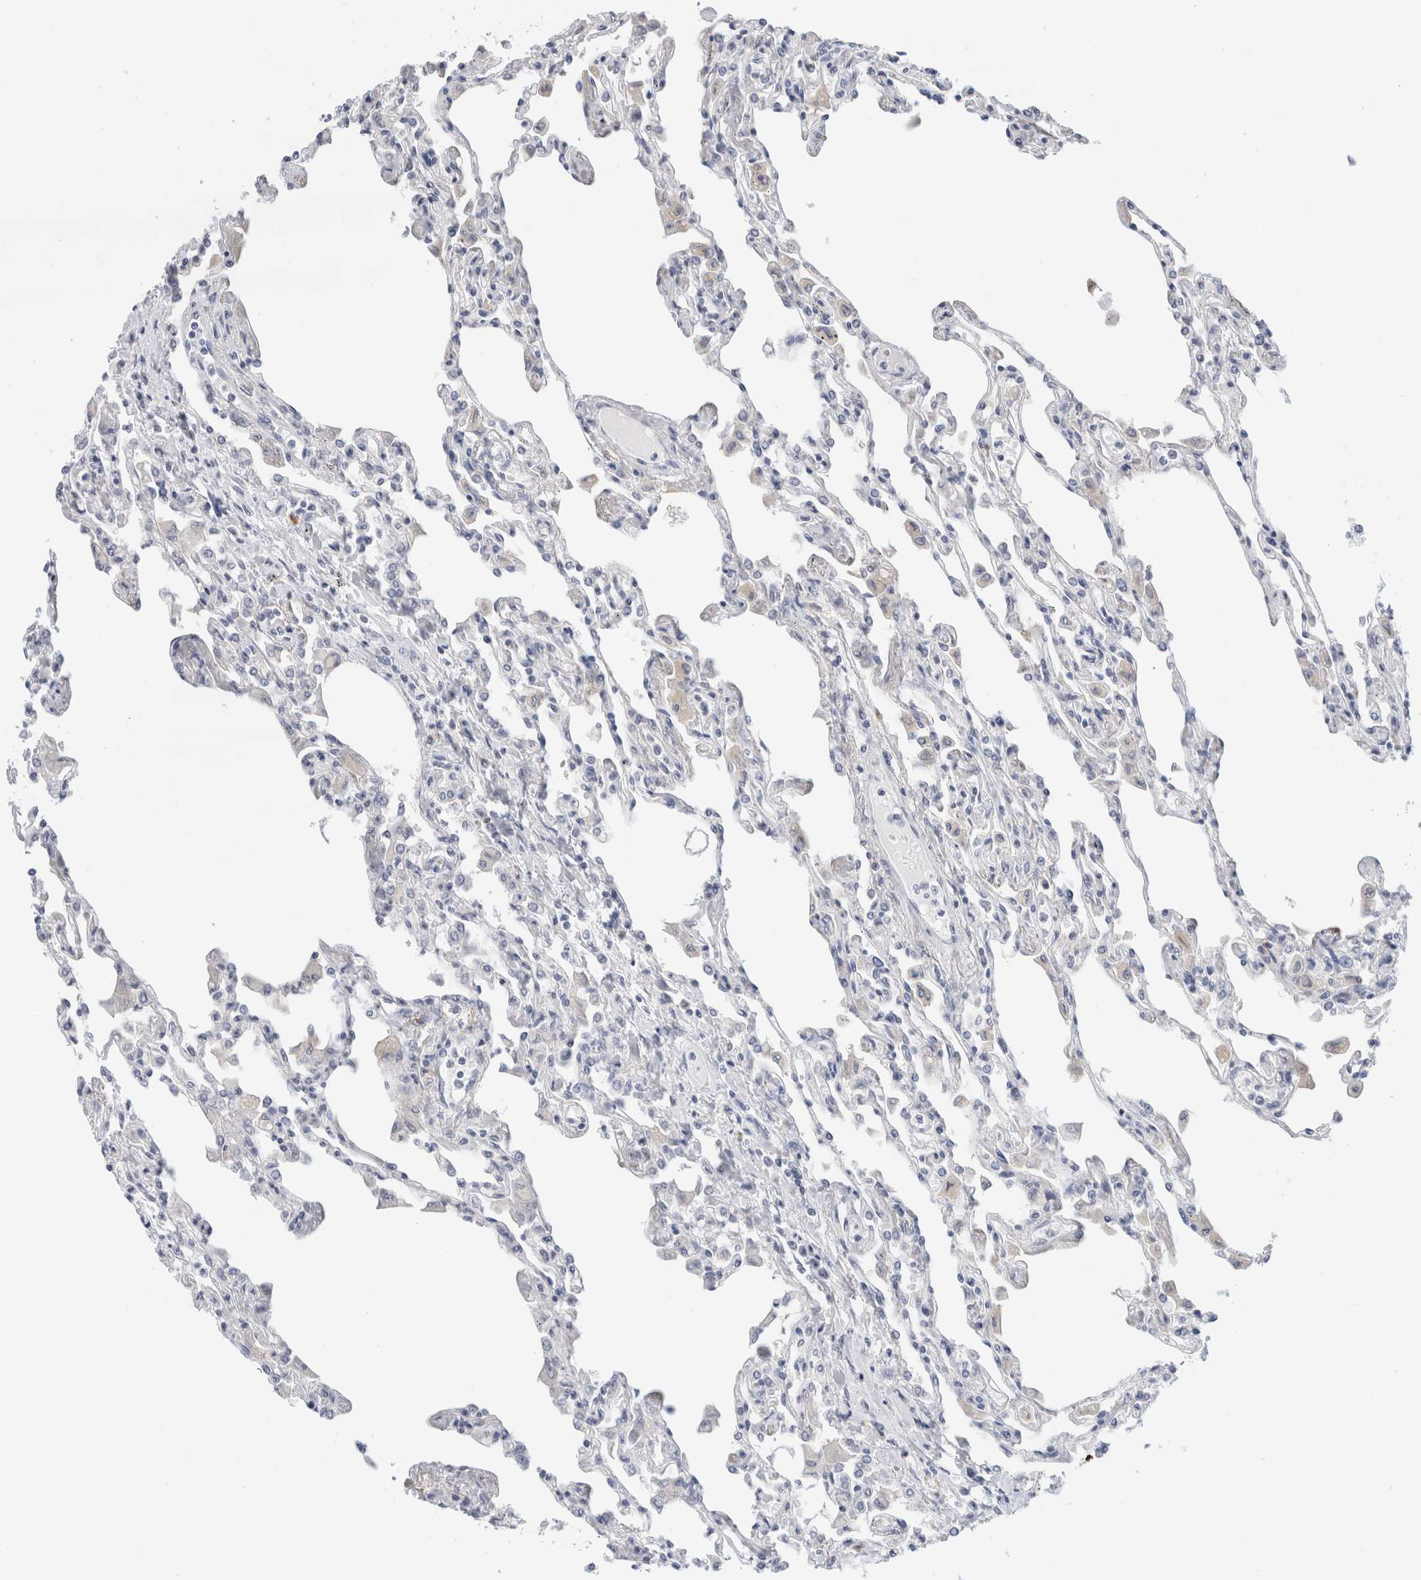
{"staining": {"intensity": "negative", "quantity": "none", "location": "none"}, "tissue": "lung", "cell_type": "Alveolar cells", "image_type": "normal", "snomed": [{"axis": "morphology", "description": "Normal tissue, NOS"}, {"axis": "topography", "description": "Bronchus"}, {"axis": "topography", "description": "Lung"}], "caption": "High power microscopy photomicrograph of an immunohistochemistry micrograph of normal lung, revealing no significant positivity in alveolar cells.", "gene": "SLC22A12", "patient": {"sex": "female", "age": 49}}